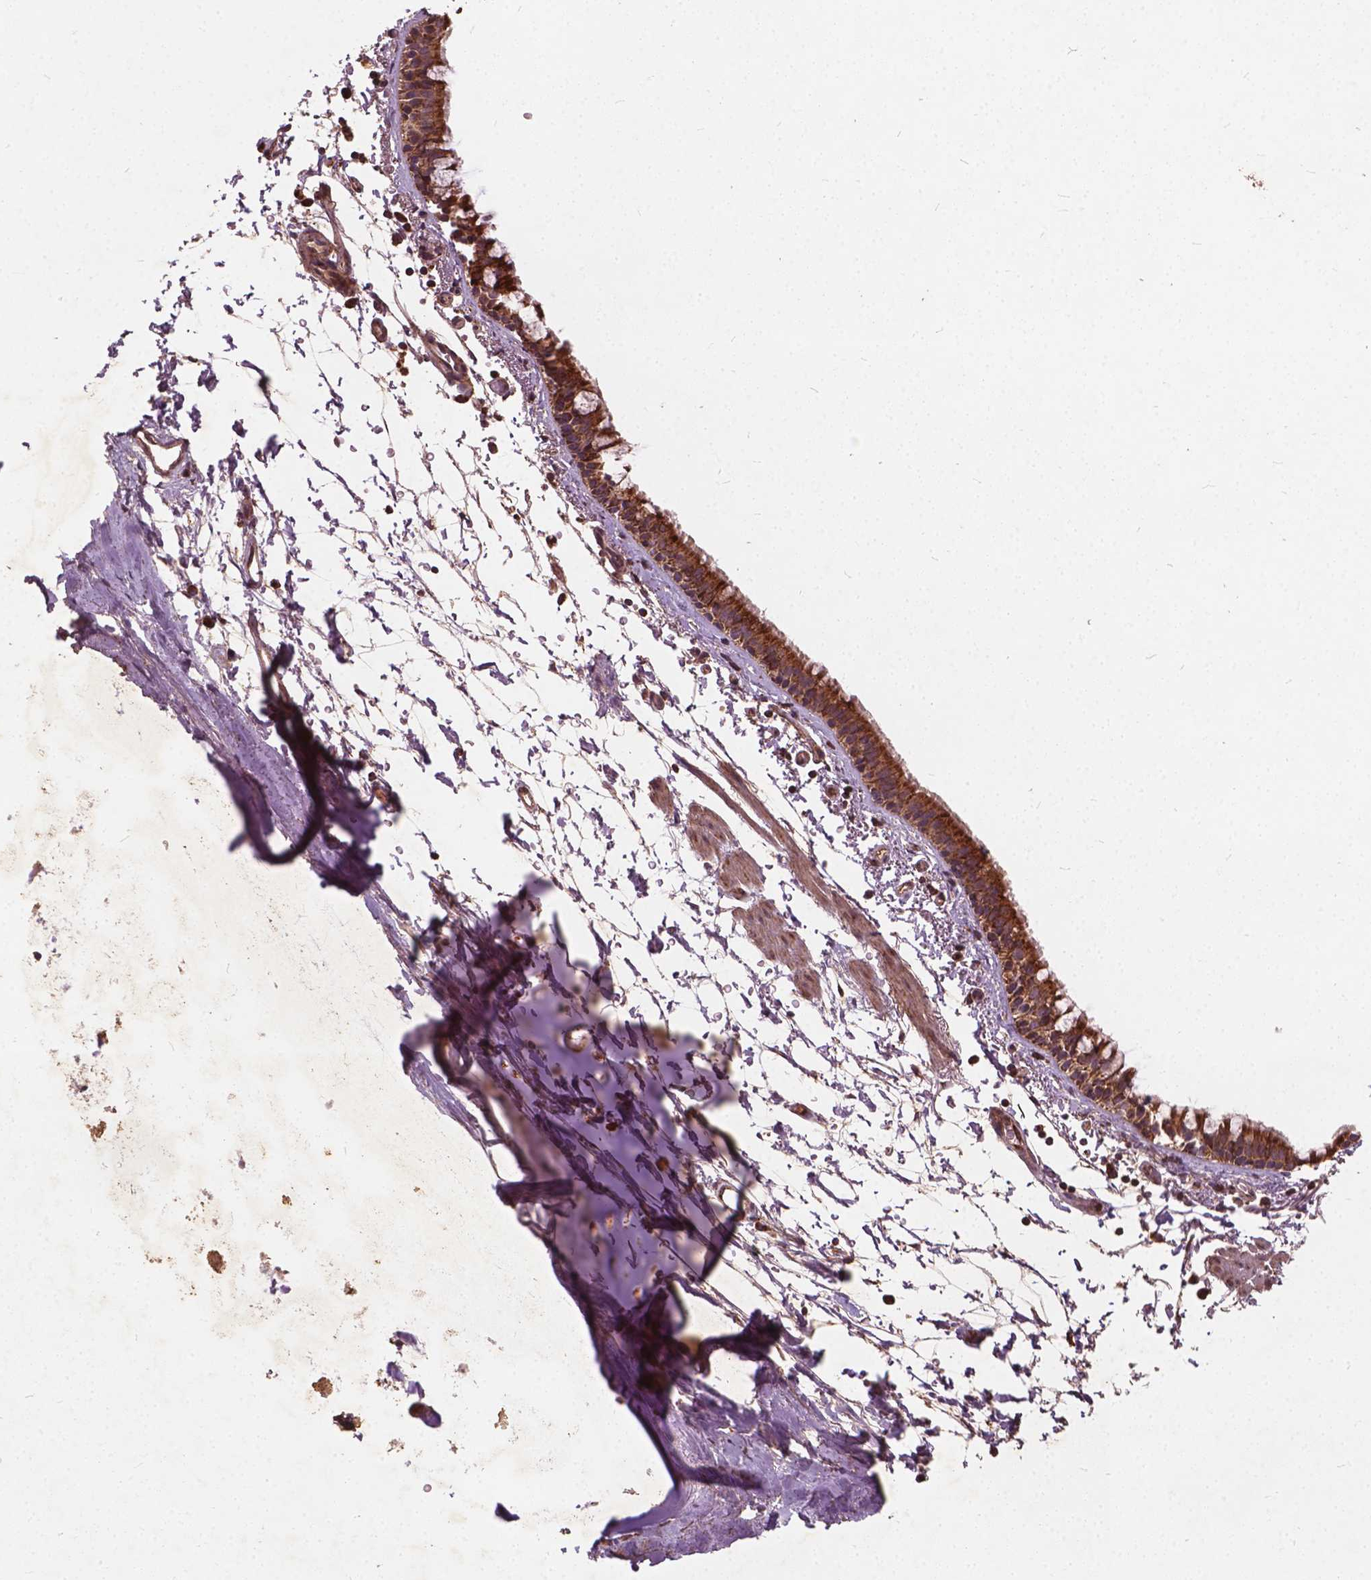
{"staining": {"intensity": "strong", "quantity": ">75%", "location": "cytoplasmic/membranous"}, "tissue": "bronchus", "cell_type": "Respiratory epithelial cells", "image_type": "normal", "snomed": [{"axis": "morphology", "description": "Normal tissue, NOS"}, {"axis": "topography", "description": "Bronchus"}], "caption": "Immunohistochemistry micrograph of unremarkable bronchus stained for a protein (brown), which exhibits high levels of strong cytoplasmic/membranous positivity in about >75% of respiratory epithelial cells.", "gene": "UBXN2A", "patient": {"sex": "female", "age": 61}}